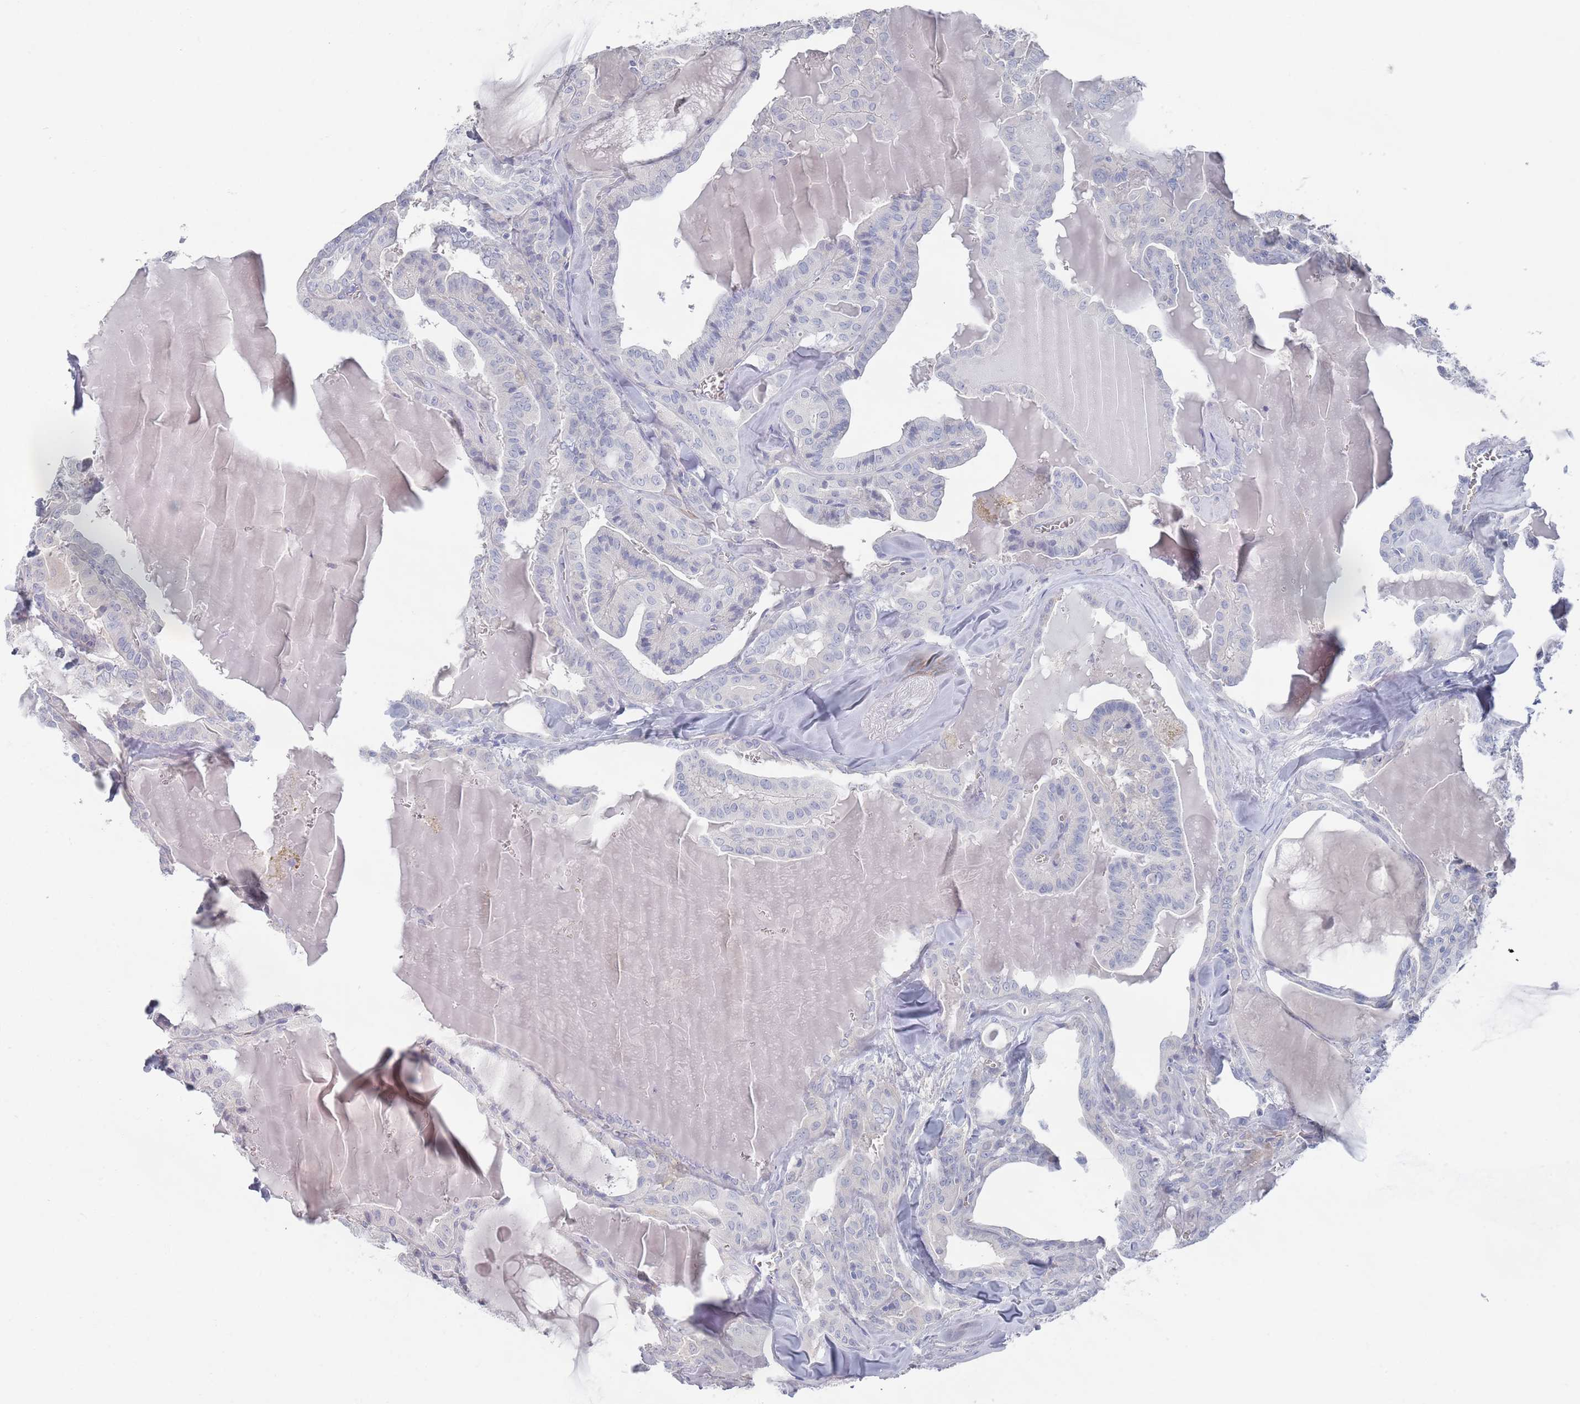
{"staining": {"intensity": "negative", "quantity": "none", "location": "none"}, "tissue": "thyroid cancer", "cell_type": "Tumor cells", "image_type": "cancer", "snomed": [{"axis": "morphology", "description": "Papillary adenocarcinoma, NOS"}, {"axis": "topography", "description": "Thyroid gland"}], "caption": "There is no significant expression in tumor cells of thyroid cancer (papillary adenocarcinoma).", "gene": "TMCO3", "patient": {"sex": "male", "age": 52}}